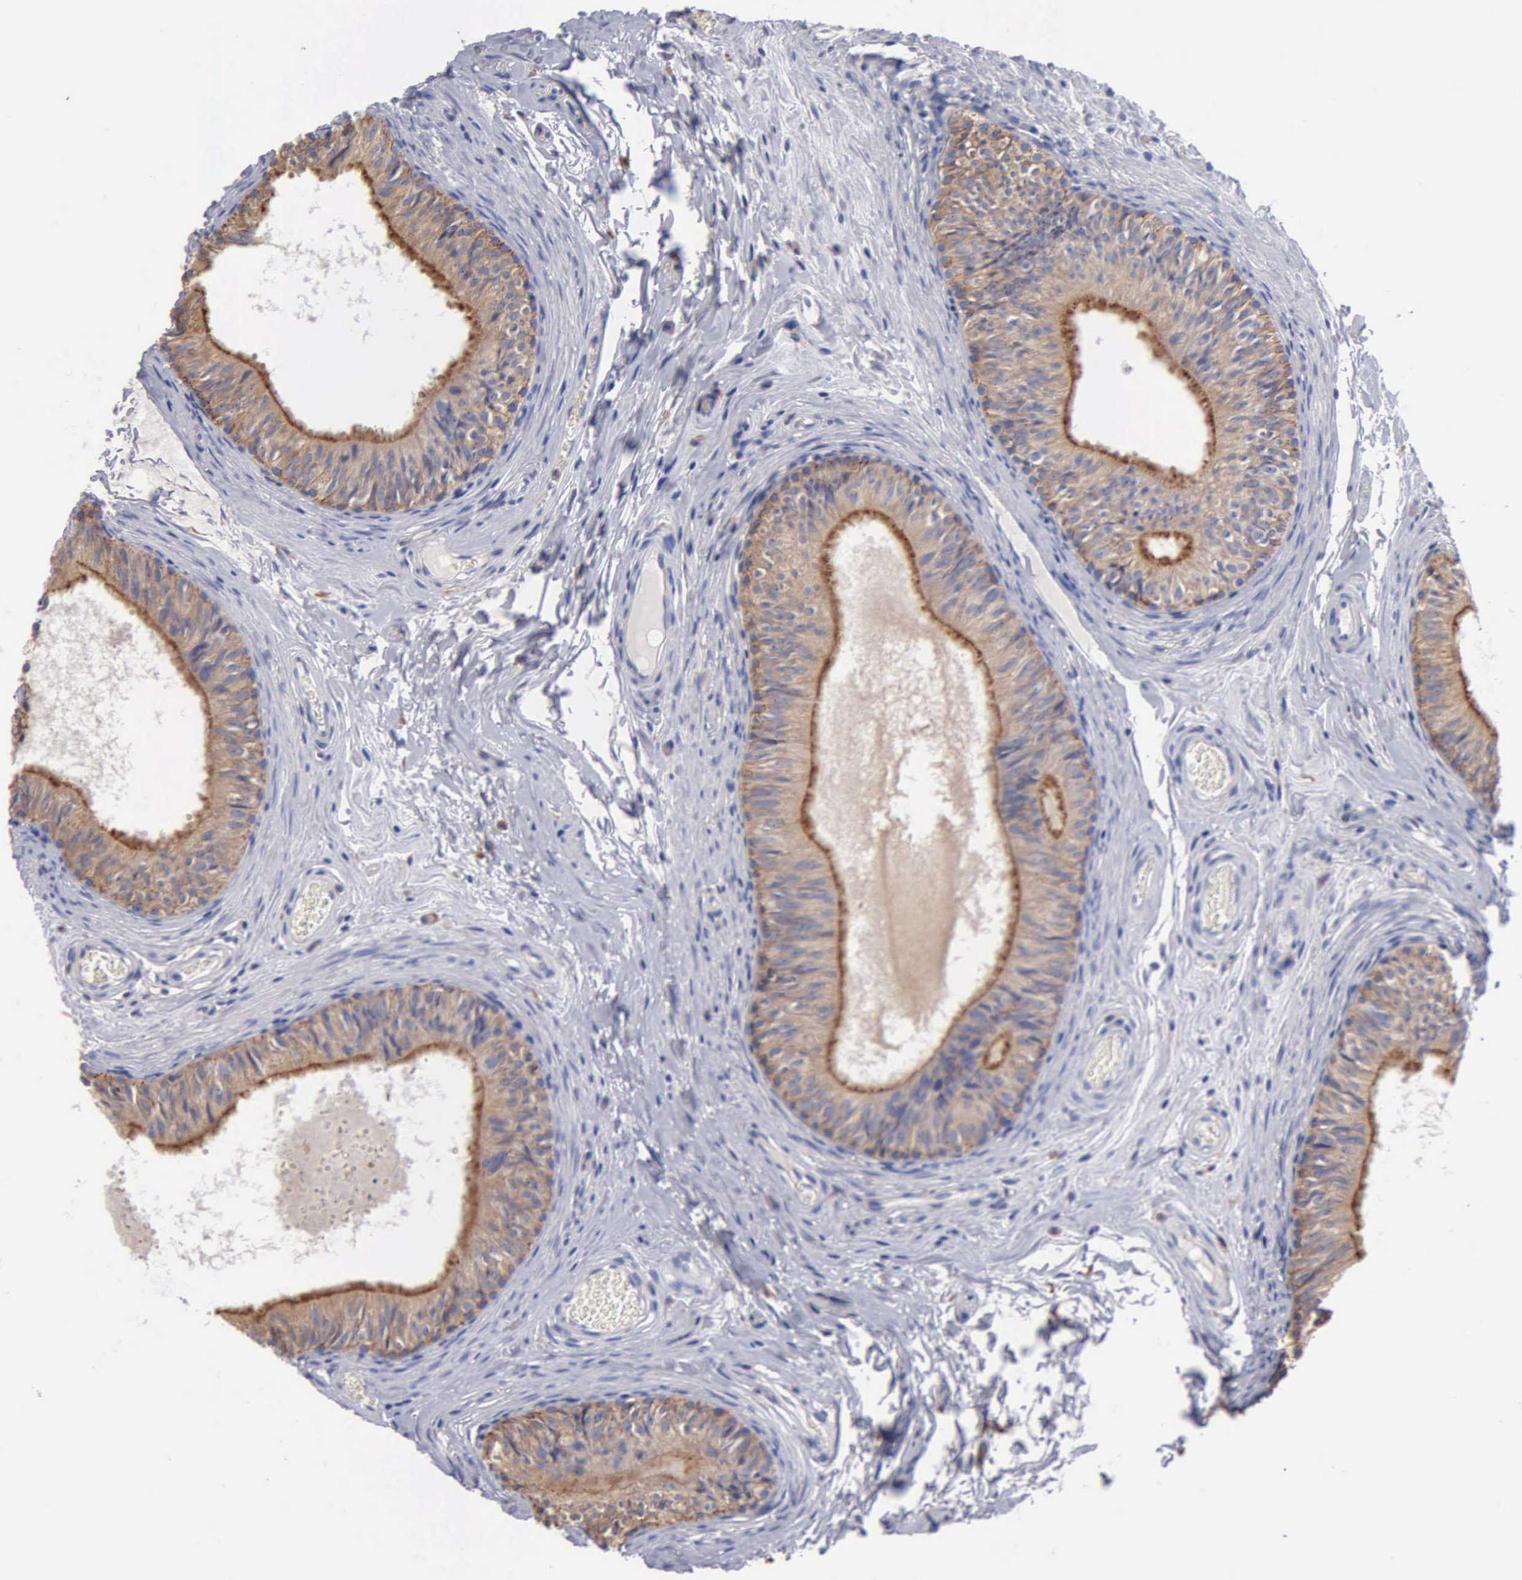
{"staining": {"intensity": "moderate", "quantity": ">75%", "location": "cytoplasmic/membranous"}, "tissue": "epididymis", "cell_type": "Glandular cells", "image_type": "normal", "snomed": [{"axis": "morphology", "description": "Normal tissue, NOS"}, {"axis": "topography", "description": "Epididymis"}], "caption": "This photomicrograph demonstrates immunohistochemistry (IHC) staining of normal human epididymis, with medium moderate cytoplasmic/membranous positivity in about >75% of glandular cells.", "gene": "PTGS2", "patient": {"sex": "male", "age": 23}}